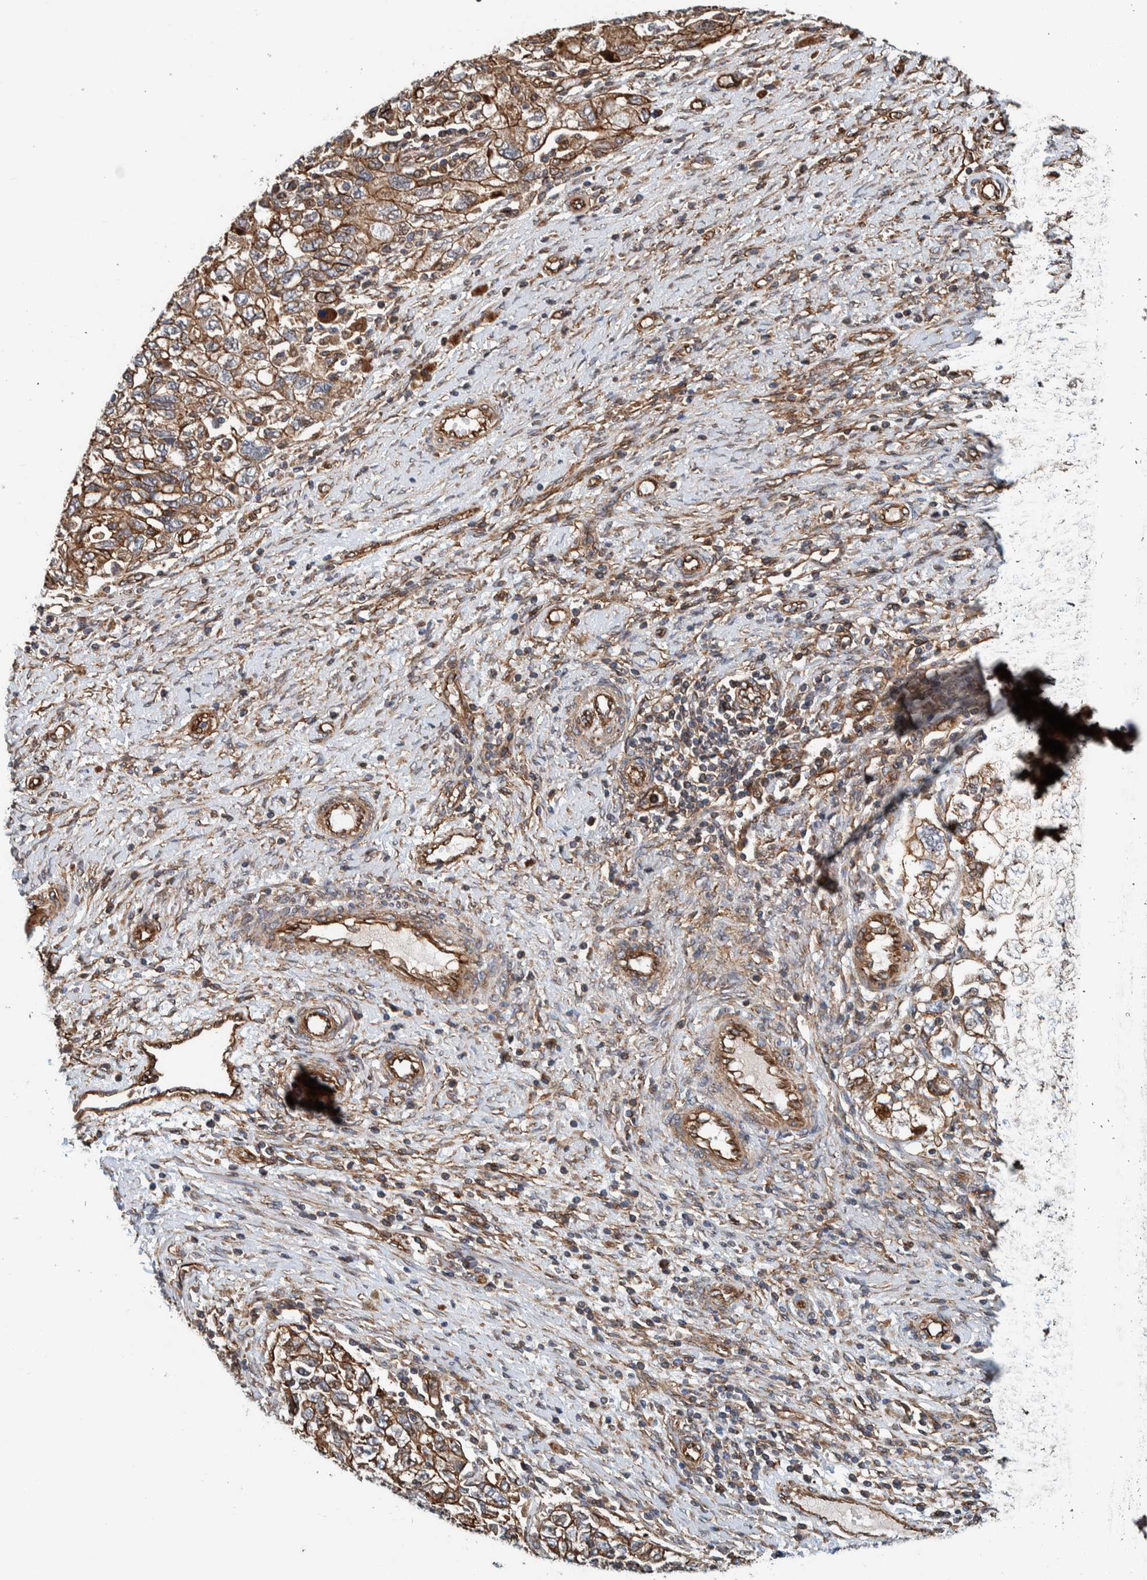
{"staining": {"intensity": "moderate", "quantity": ">75%", "location": "cytoplasmic/membranous"}, "tissue": "ovarian cancer", "cell_type": "Tumor cells", "image_type": "cancer", "snomed": [{"axis": "morphology", "description": "Carcinoma, NOS"}, {"axis": "morphology", "description": "Cystadenocarcinoma, serous, NOS"}, {"axis": "topography", "description": "Ovary"}], "caption": "Brown immunohistochemical staining in human ovarian carcinoma exhibits moderate cytoplasmic/membranous expression in about >75% of tumor cells.", "gene": "PKD1L1", "patient": {"sex": "female", "age": 69}}